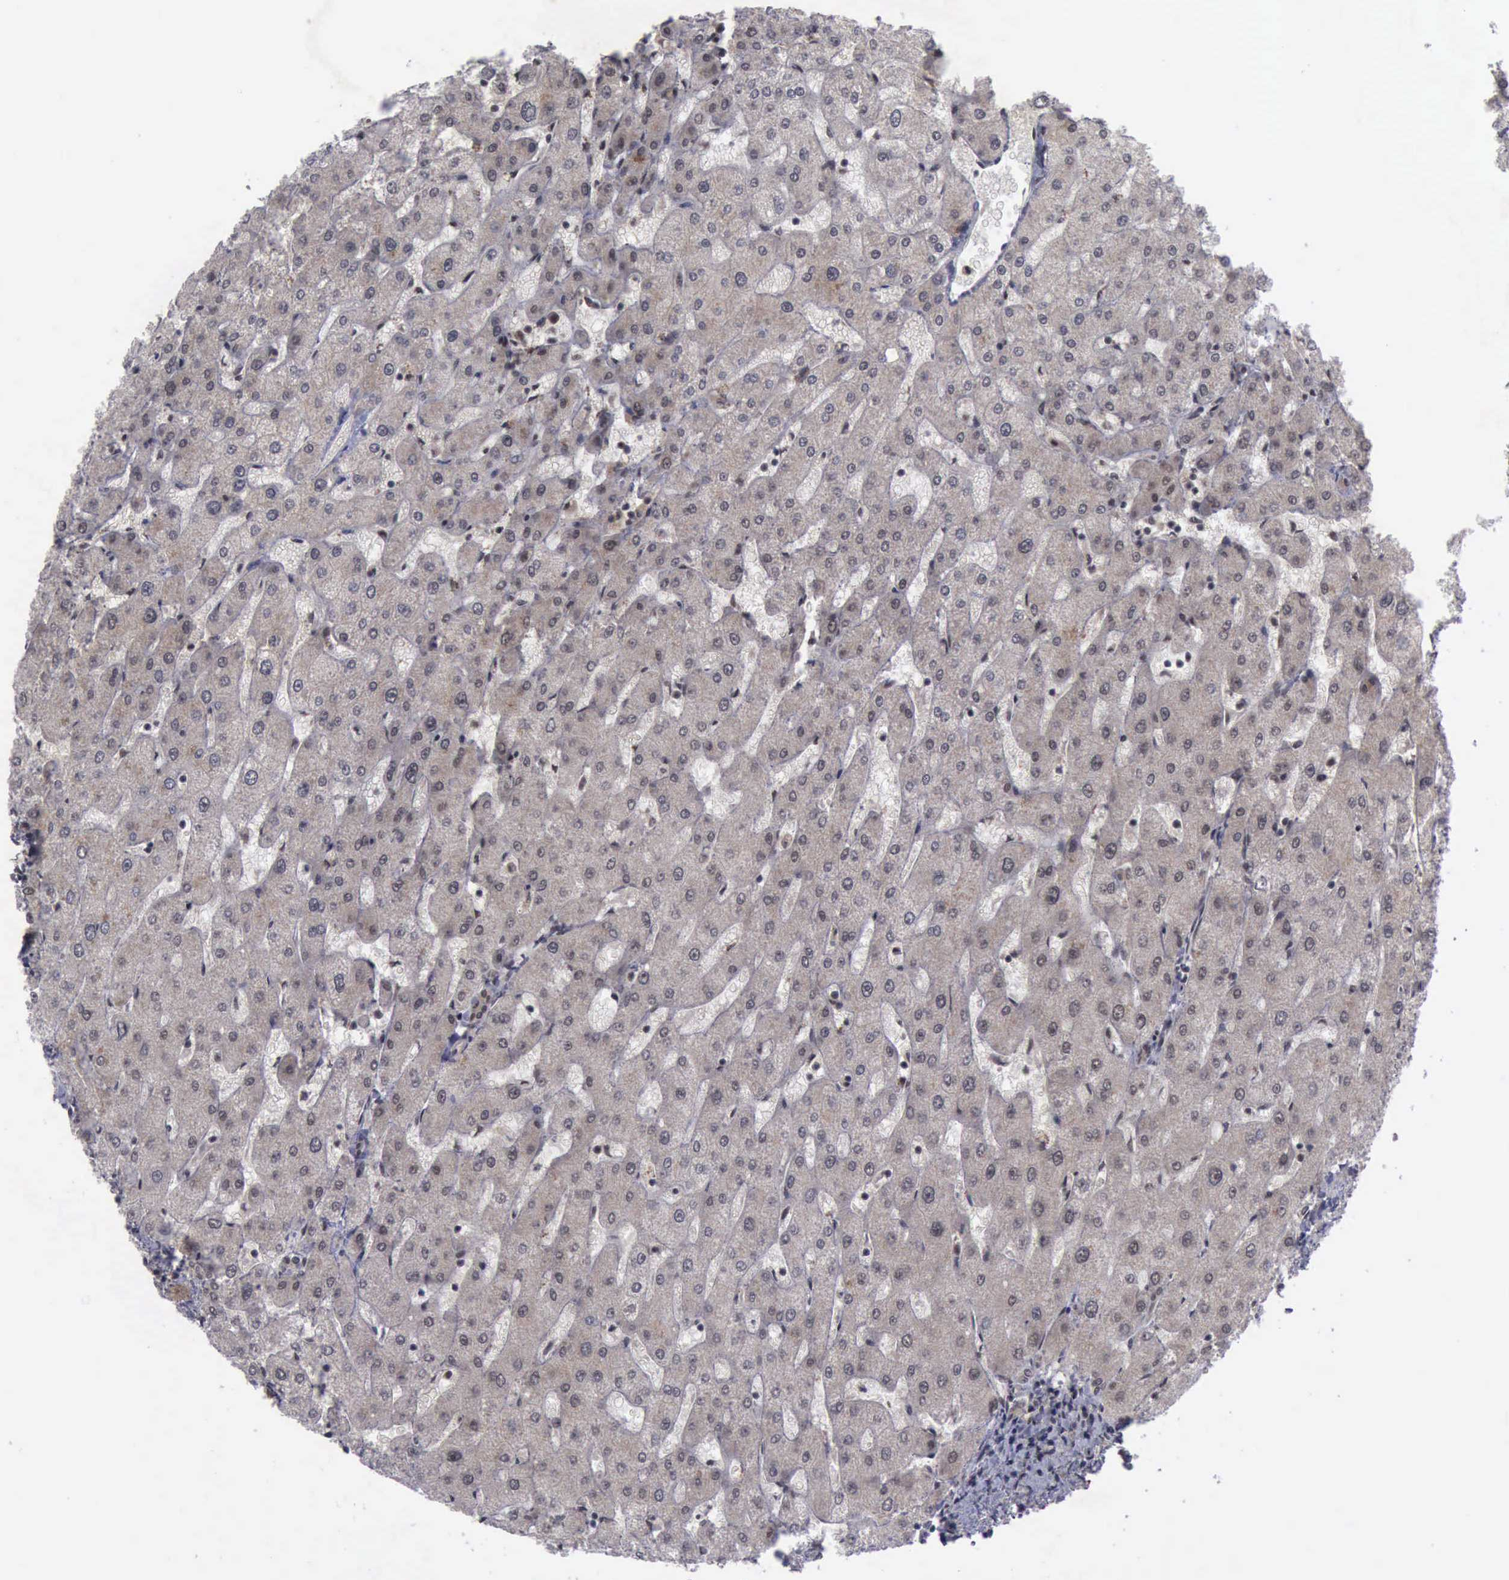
{"staining": {"intensity": "moderate", "quantity": ">75%", "location": "cytoplasmic/membranous,nuclear"}, "tissue": "liver", "cell_type": "Cholangiocytes", "image_type": "normal", "snomed": [{"axis": "morphology", "description": "Normal tissue, NOS"}, {"axis": "topography", "description": "Liver"}], "caption": "An immunohistochemistry image of normal tissue is shown. Protein staining in brown shows moderate cytoplasmic/membranous,nuclear positivity in liver within cholangiocytes. (brown staining indicates protein expression, while blue staining denotes nuclei).", "gene": "ATM", "patient": {"sex": "male", "age": 67}}